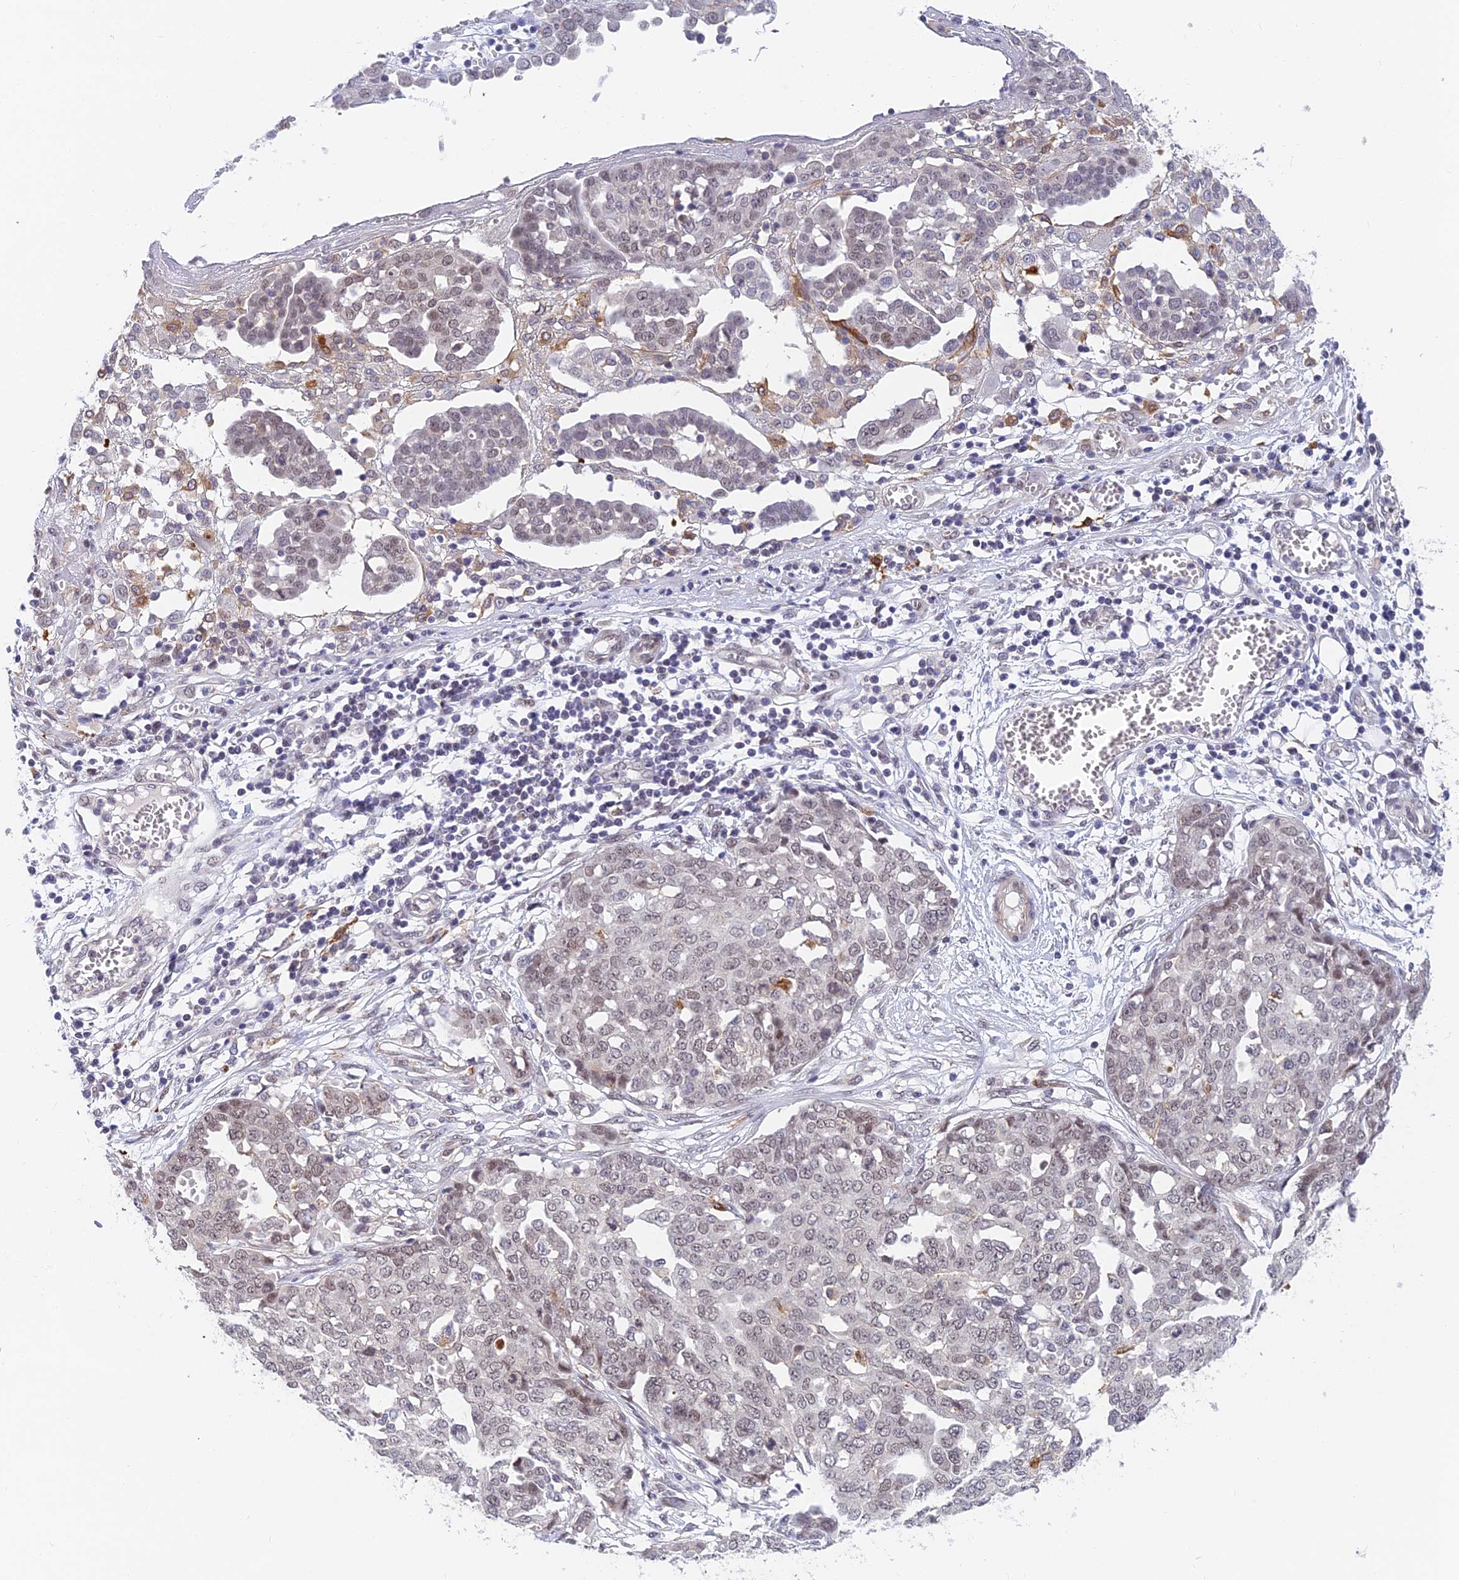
{"staining": {"intensity": "weak", "quantity": "25%-75%", "location": "nuclear"}, "tissue": "ovarian cancer", "cell_type": "Tumor cells", "image_type": "cancer", "snomed": [{"axis": "morphology", "description": "Cystadenocarcinoma, serous, NOS"}, {"axis": "topography", "description": "Soft tissue"}, {"axis": "topography", "description": "Ovary"}], "caption": "Weak nuclear staining for a protein is identified in about 25%-75% of tumor cells of serous cystadenocarcinoma (ovarian) using immunohistochemistry.", "gene": "NSMCE1", "patient": {"sex": "female", "age": 57}}